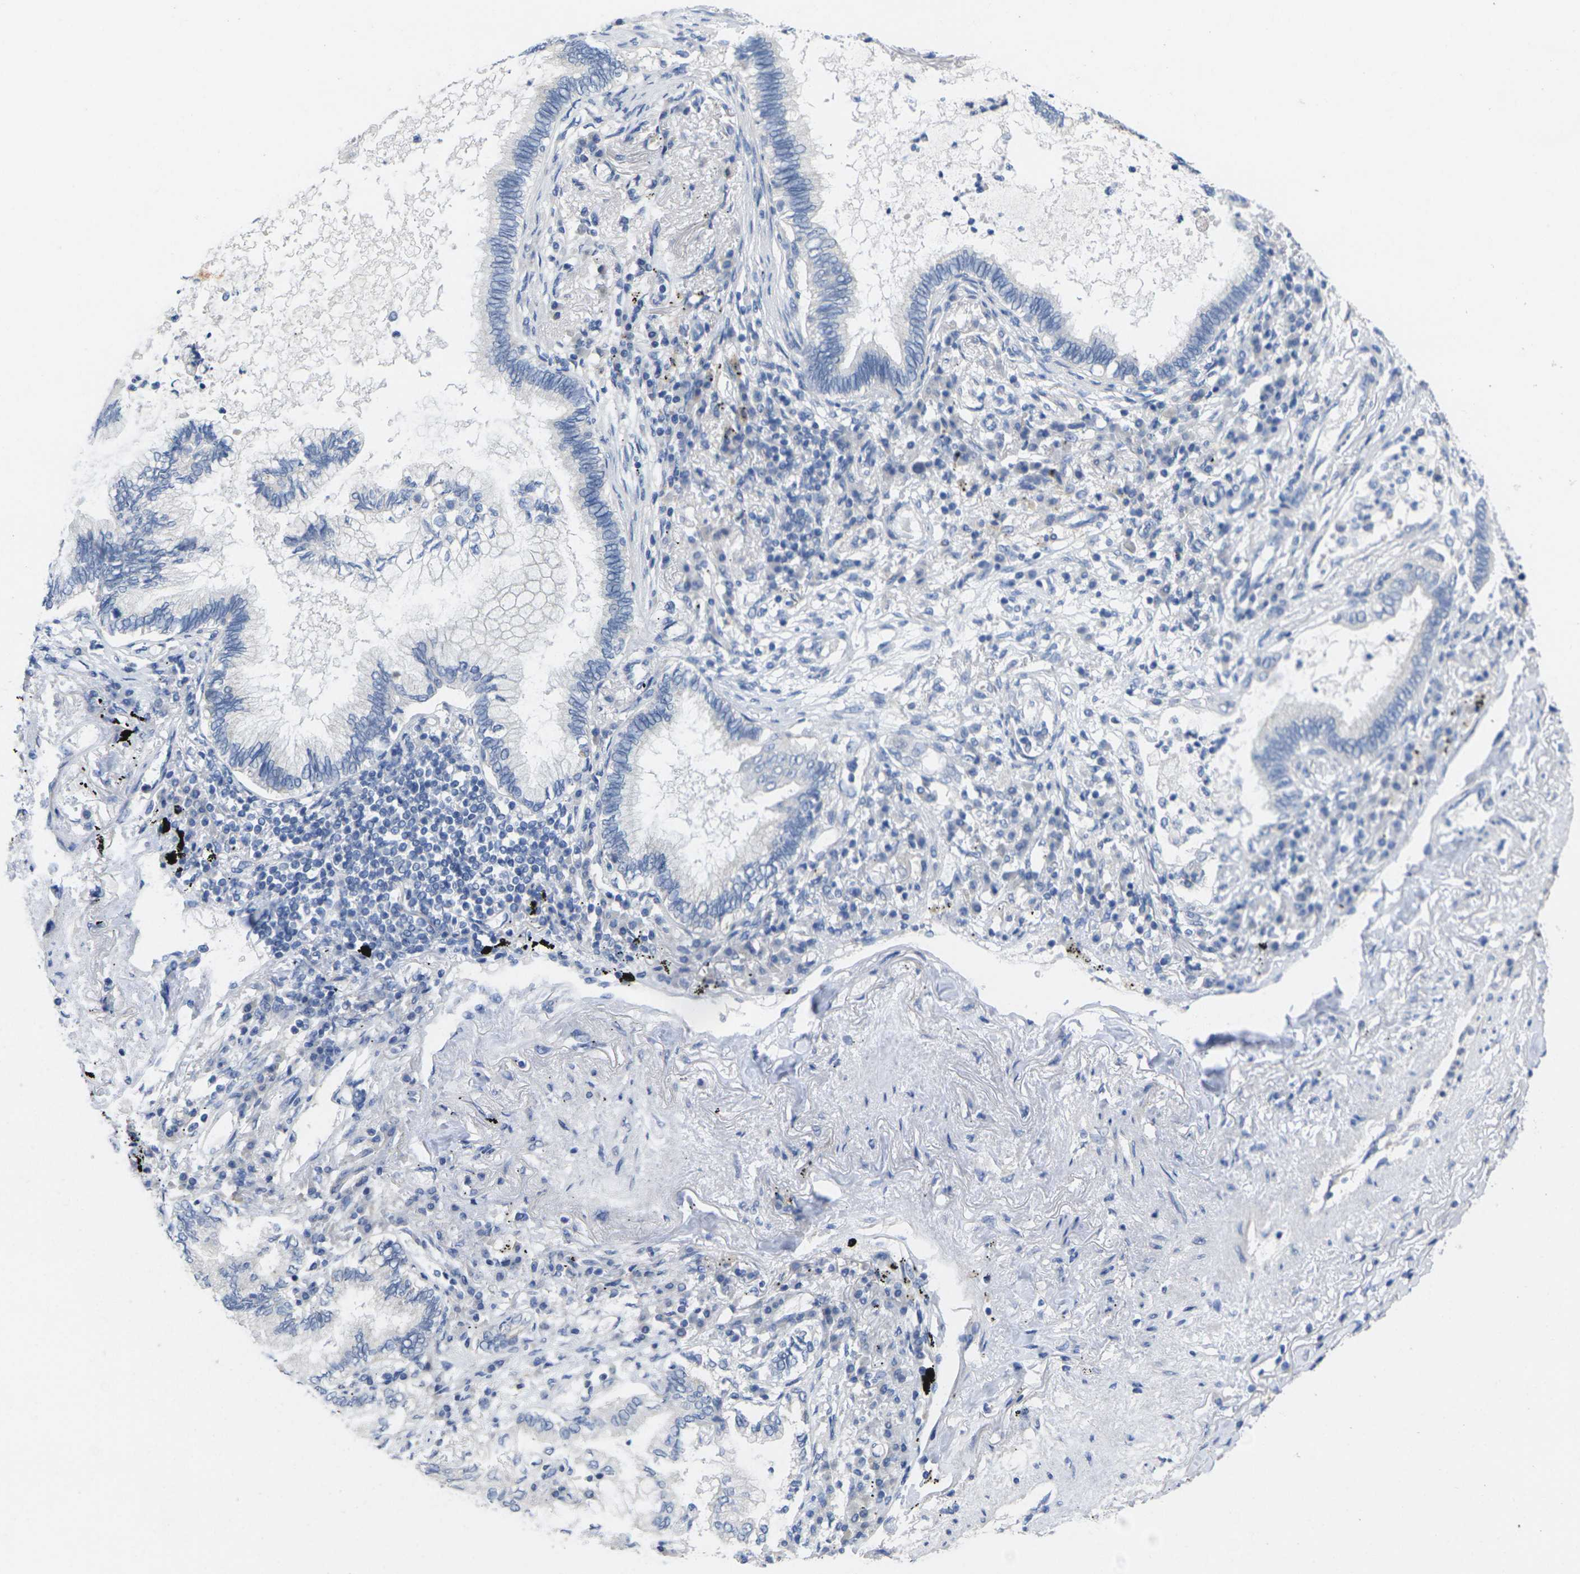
{"staining": {"intensity": "negative", "quantity": "none", "location": "none"}, "tissue": "lung cancer", "cell_type": "Tumor cells", "image_type": "cancer", "snomed": [{"axis": "morphology", "description": "Normal tissue, NOS"}, {"axis": "morphology", "description": "Adenocarcinoma, NOS"}, {"axis": "topography", "description": "Bronchus"}, {"axis": "topography", "description": "Lung"}], "caption": "An immunohistochemistry photomicrograph of lung adenocarcinoma is shown. There is no staining in tumor cells of lung adenocarcinoma.", "gene": "TNNI3", "patient": {"sex": "female", "age": 70}}